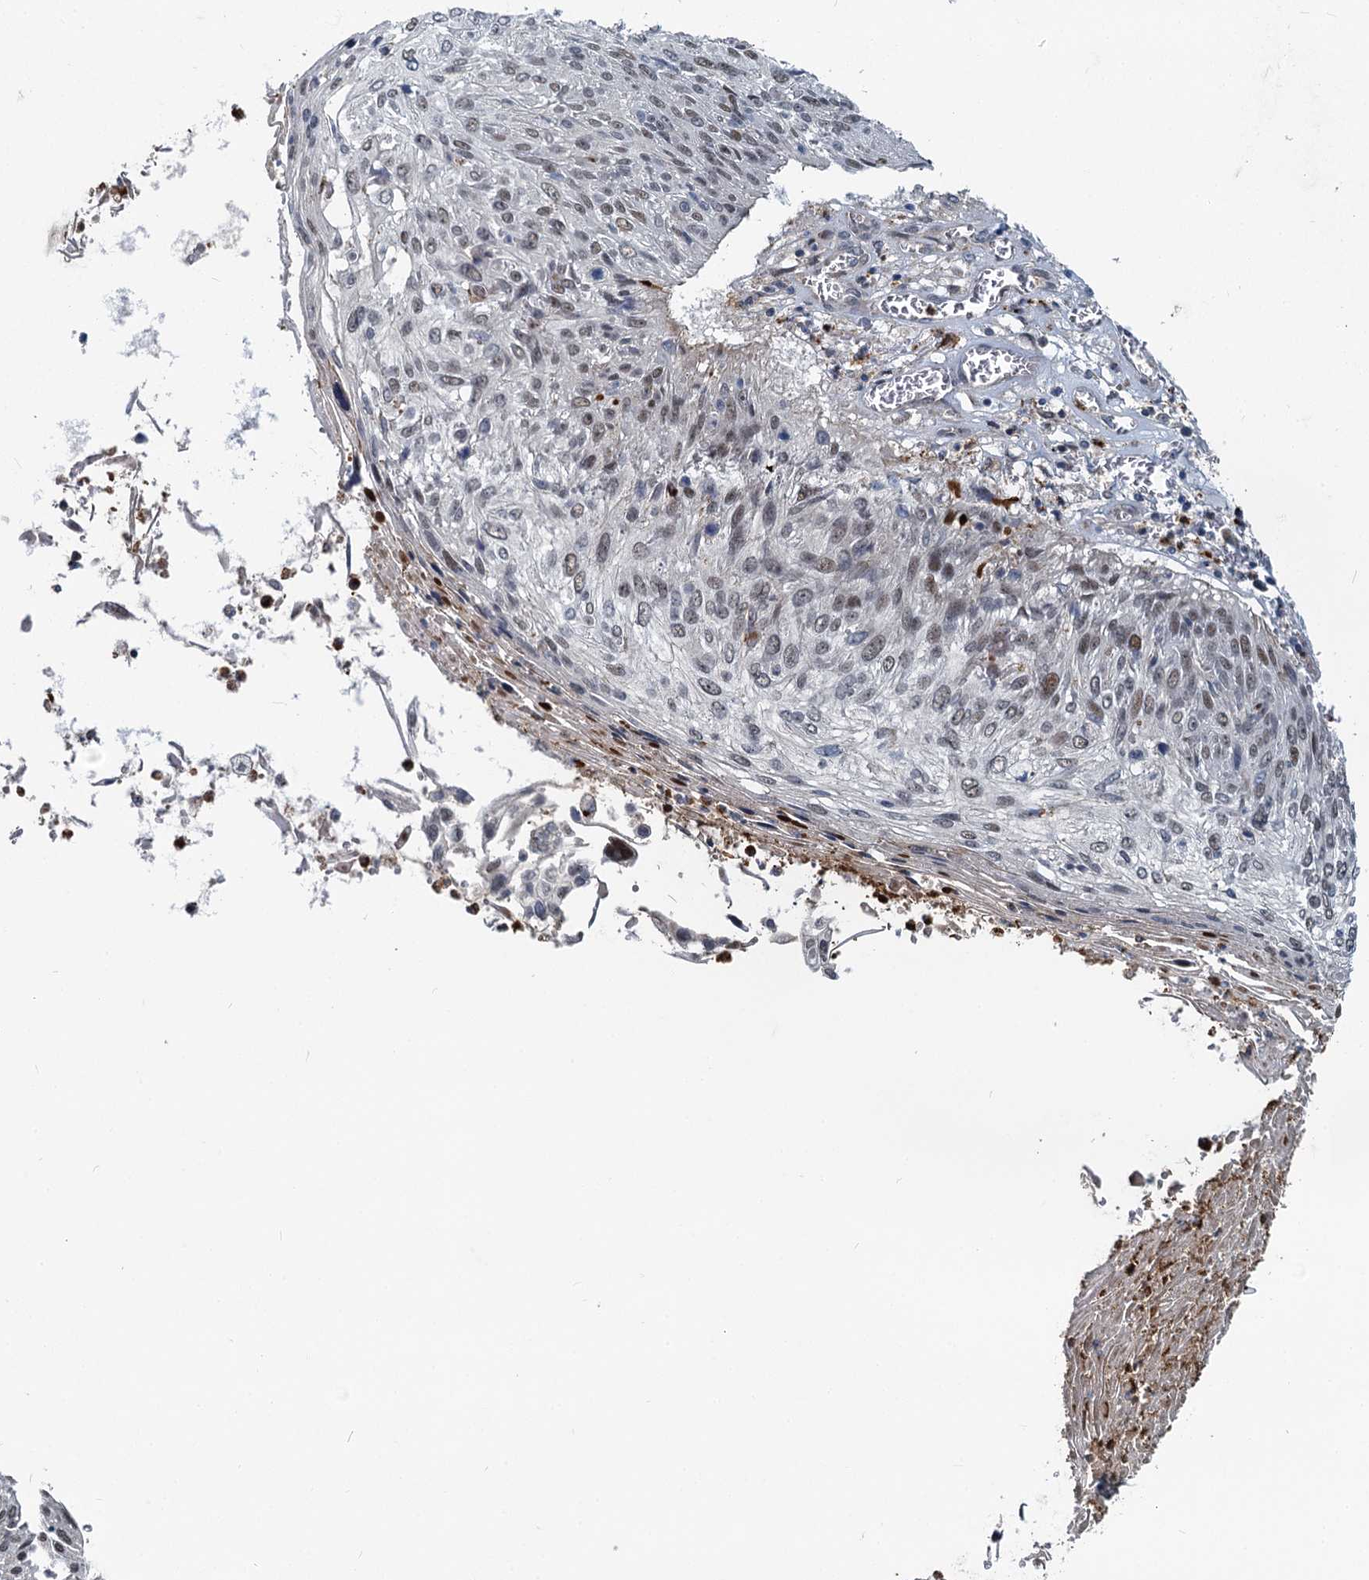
{"staining": {"intensity": "weak", "quantity": "25%-75%", "location": "nuclear"}, "tissue": "cervical cancer", "cell_type": "Tumor cells", "image_type": "cancer", "snomed": [{"axis": "morphology", "description": "Squamous cell carcinoma, NOS"}, {"axis": "topography", "description": "Cervix"}], "caption": "Weak nuclear expression is present in about 25%-75% of tumor cells in cervical cancer (squamous cell carcinoma).", "gene": "ADCY2", "patient": {"sex": "female", "age": 51}}